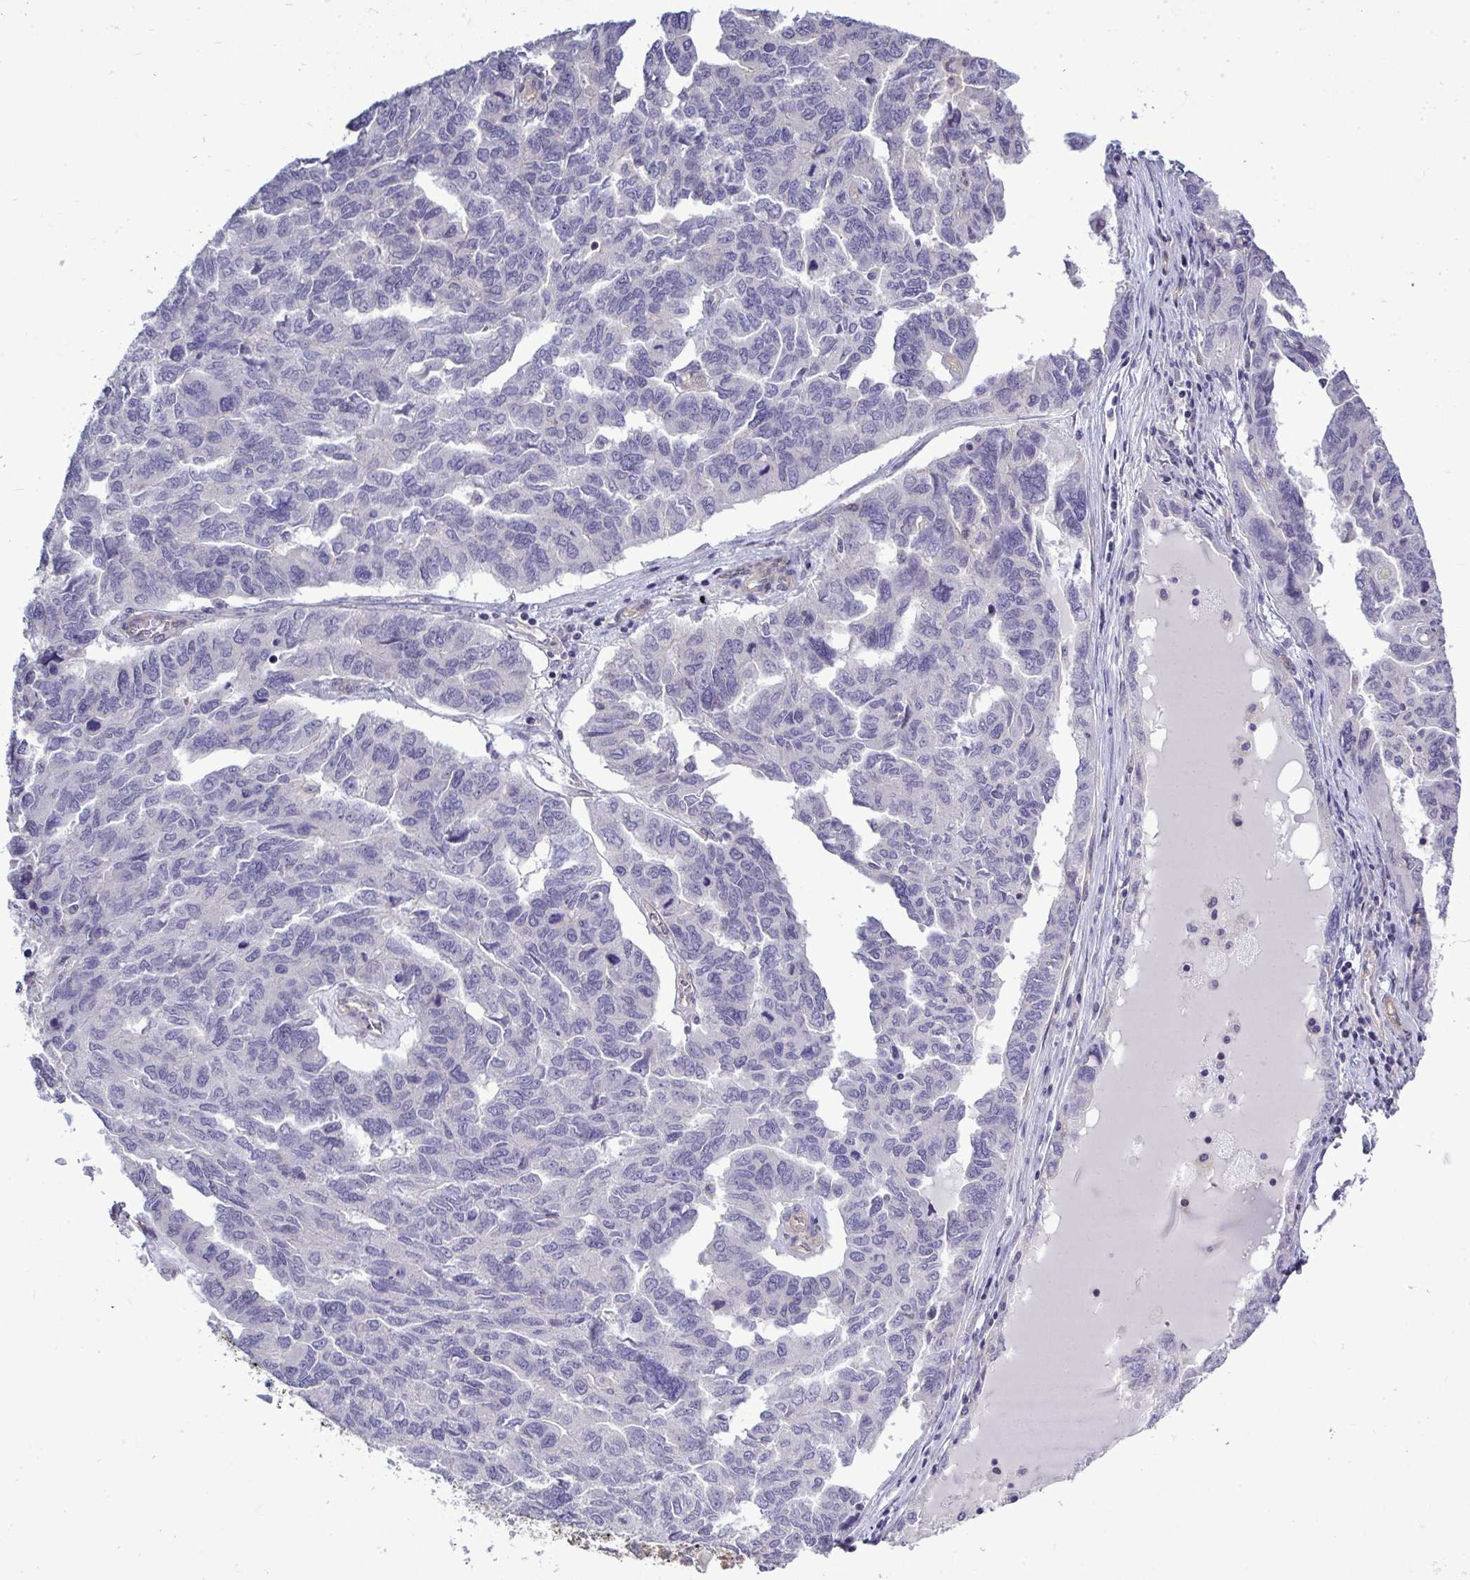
{"staining": {"intensity": "negative", "quantity": "none", "location": "none"}, "tissue": "ovarian cancer", "cell_type": "Tumor cells", "image_type": "cancer", "snomed": [{"axis": "morphology", "description": "Cystadenocarcinoma, serous, NOS"}, {"axis": "topography", "description": "Ovary"}], "caption": "High power microscopy micrograph of an IHC micrograph of ovarian cancer, revealing no significant expression in tumor cells.", "gene": "FUT10", "patient": {"sex": "female", "age": 64}}